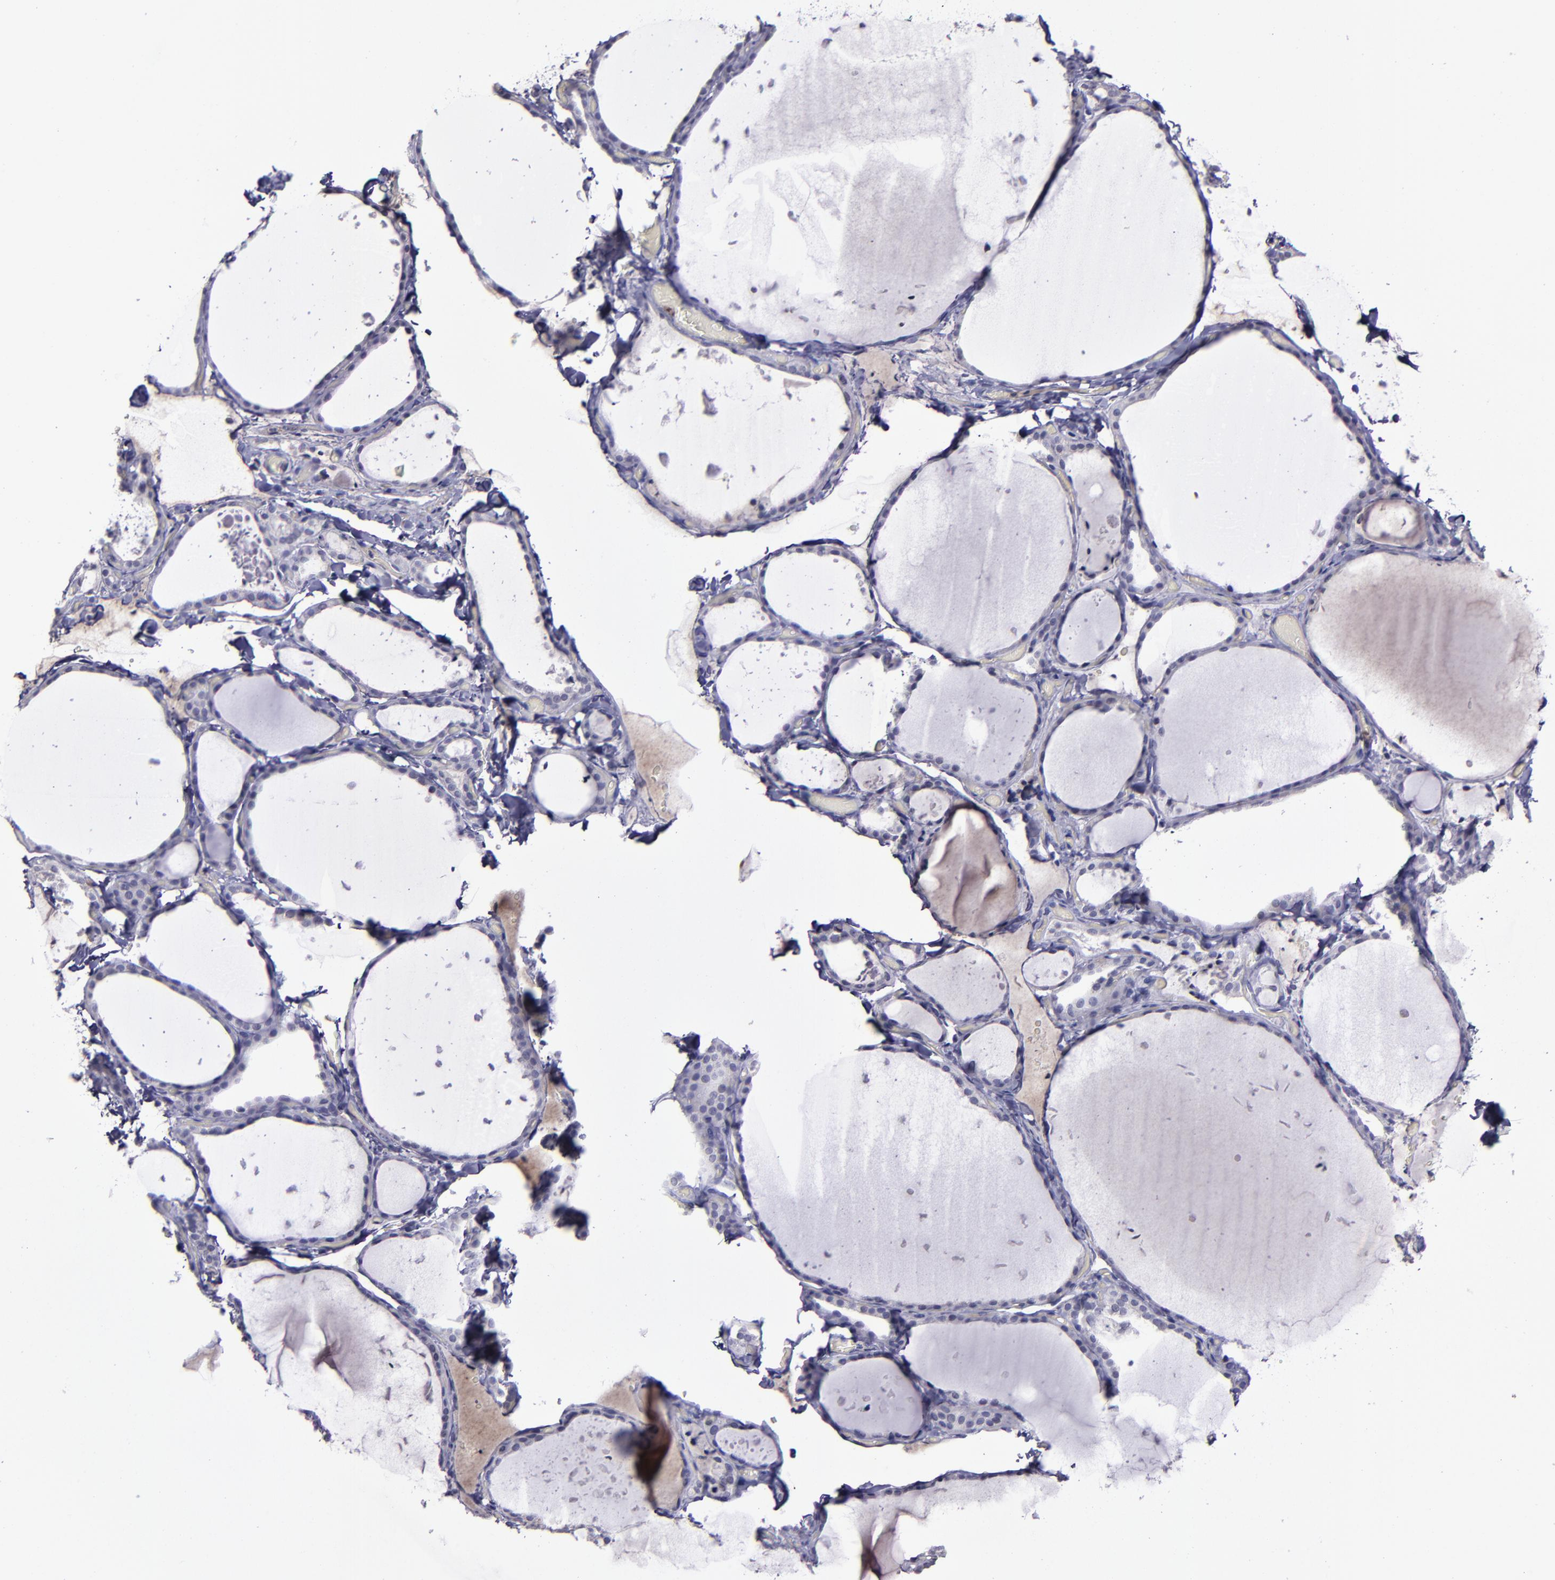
{"staining": {"intensity": "weak", "quantity": "<25%", "location": "cytoplasmic/membranous"}, "tissue": "thyroid gland", "cell_type": "Glandular cells", "image_type": "normal", "snomed": [{"axis": "morphology", "description": "Normal tissue, NOS"}, {"axis": "topography", "description": "Thyroid gland"}], "caption": "Immunohistochemical staining of unremarkable human thyroid gland exhibits no significant expression in glandular cells. (Stains: DAB (3,3'-diaminobenzidine) immunohistochemistry with hematoxylin counter stain, Microscopy: brightfield microscopy at high magnification).", "gene": "MASP1", "patient": {"sex": "female", "age": 22}}